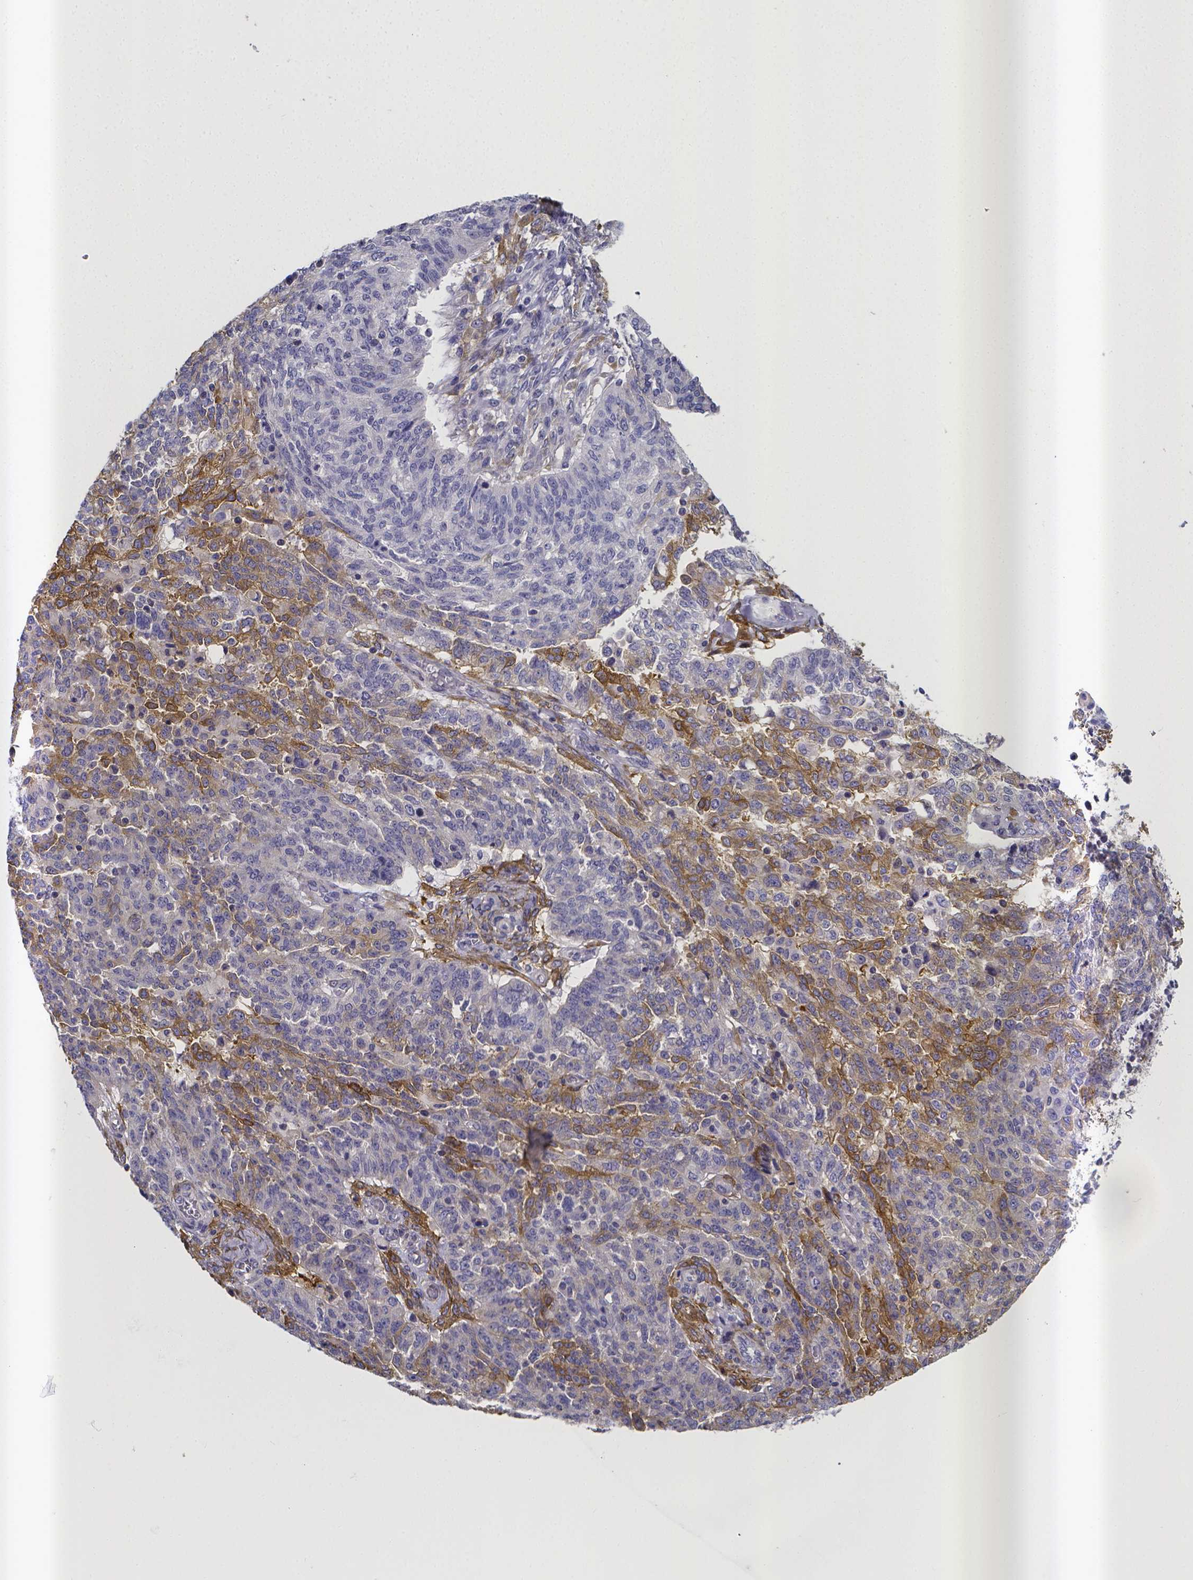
{"staining": {"intensity": "moderate", "quantity": "<25%", "location": "cytoplasmic/membranous"}, "tissue": "ovarian cancer", "cell_type": "Tumor cells", "image_type": "cancer", "snomed": [{"axis": "morphology", "description": "Cystadenocarcinoma, serous, NOS"}, {"axis": "topography", "description": "Ovary"}], "caption": "Immunohistochemical staining of ovarian serous cystadenocarcinoma displays low levels of moderate cytoplasmic/membranous protein positivity in approximately <25% of tumor cells.", "gene": "RERG", "patient": {"sex": "female", "age": 67}}